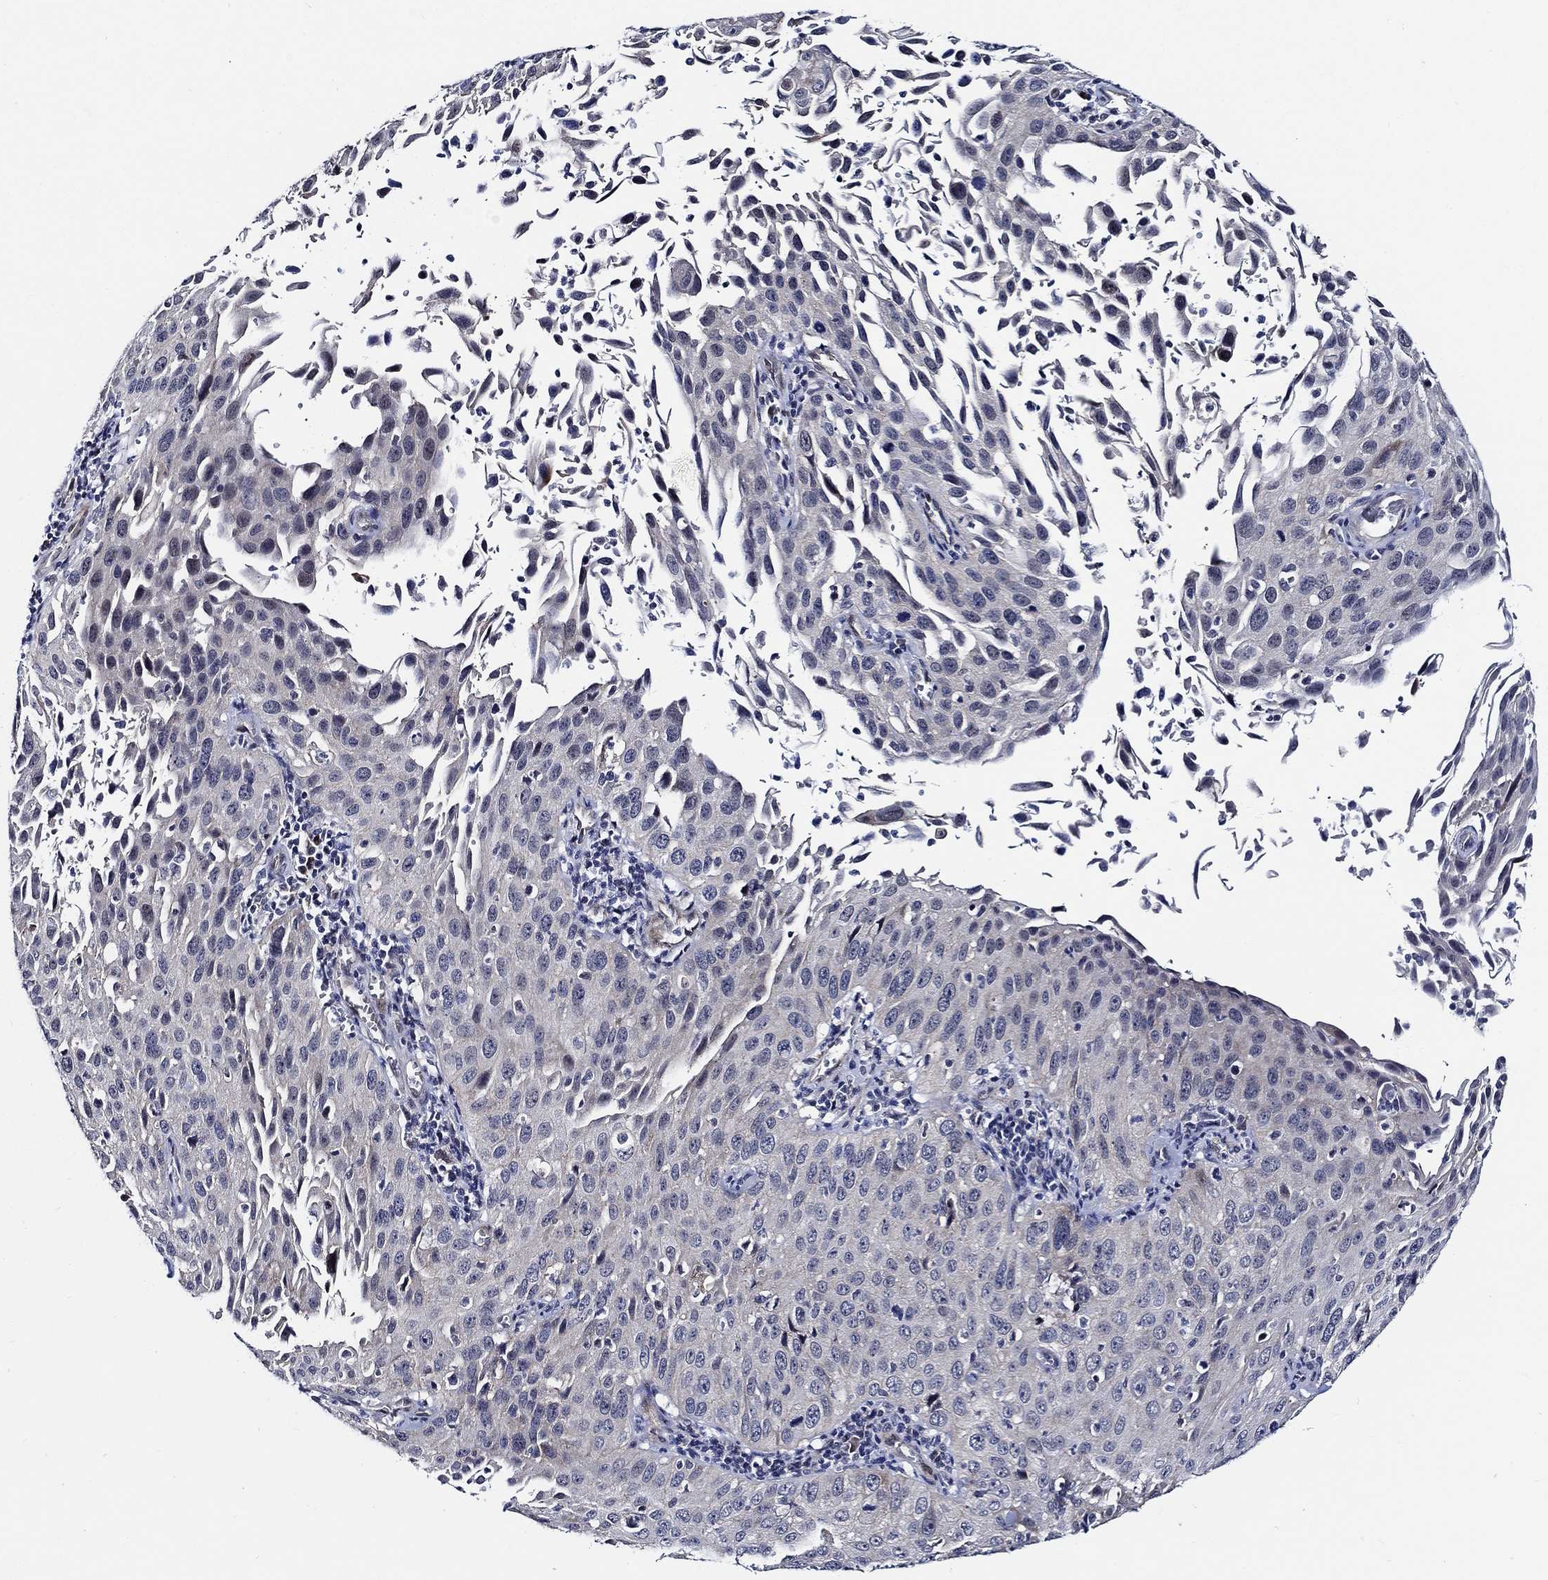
{"staining": {"intensity": "negative", "quantity": "none", "location": "none"}, "tissue": "cervical cancer", "cell_type": "Tumor cells", "image_type": "cancer", "snomed": [{"axis": "morphology", "description": "Squamous cell carcinoma, NOS"}, {"axis": "topography", "description": "Cervix"}], "caption": "This is an immunohistochemistry image of squamous cell carcinoma (cervical). There is no staining in tumor cells.", "gene": "C8orf48", "patient": {"sex": "female", "age": 26}}